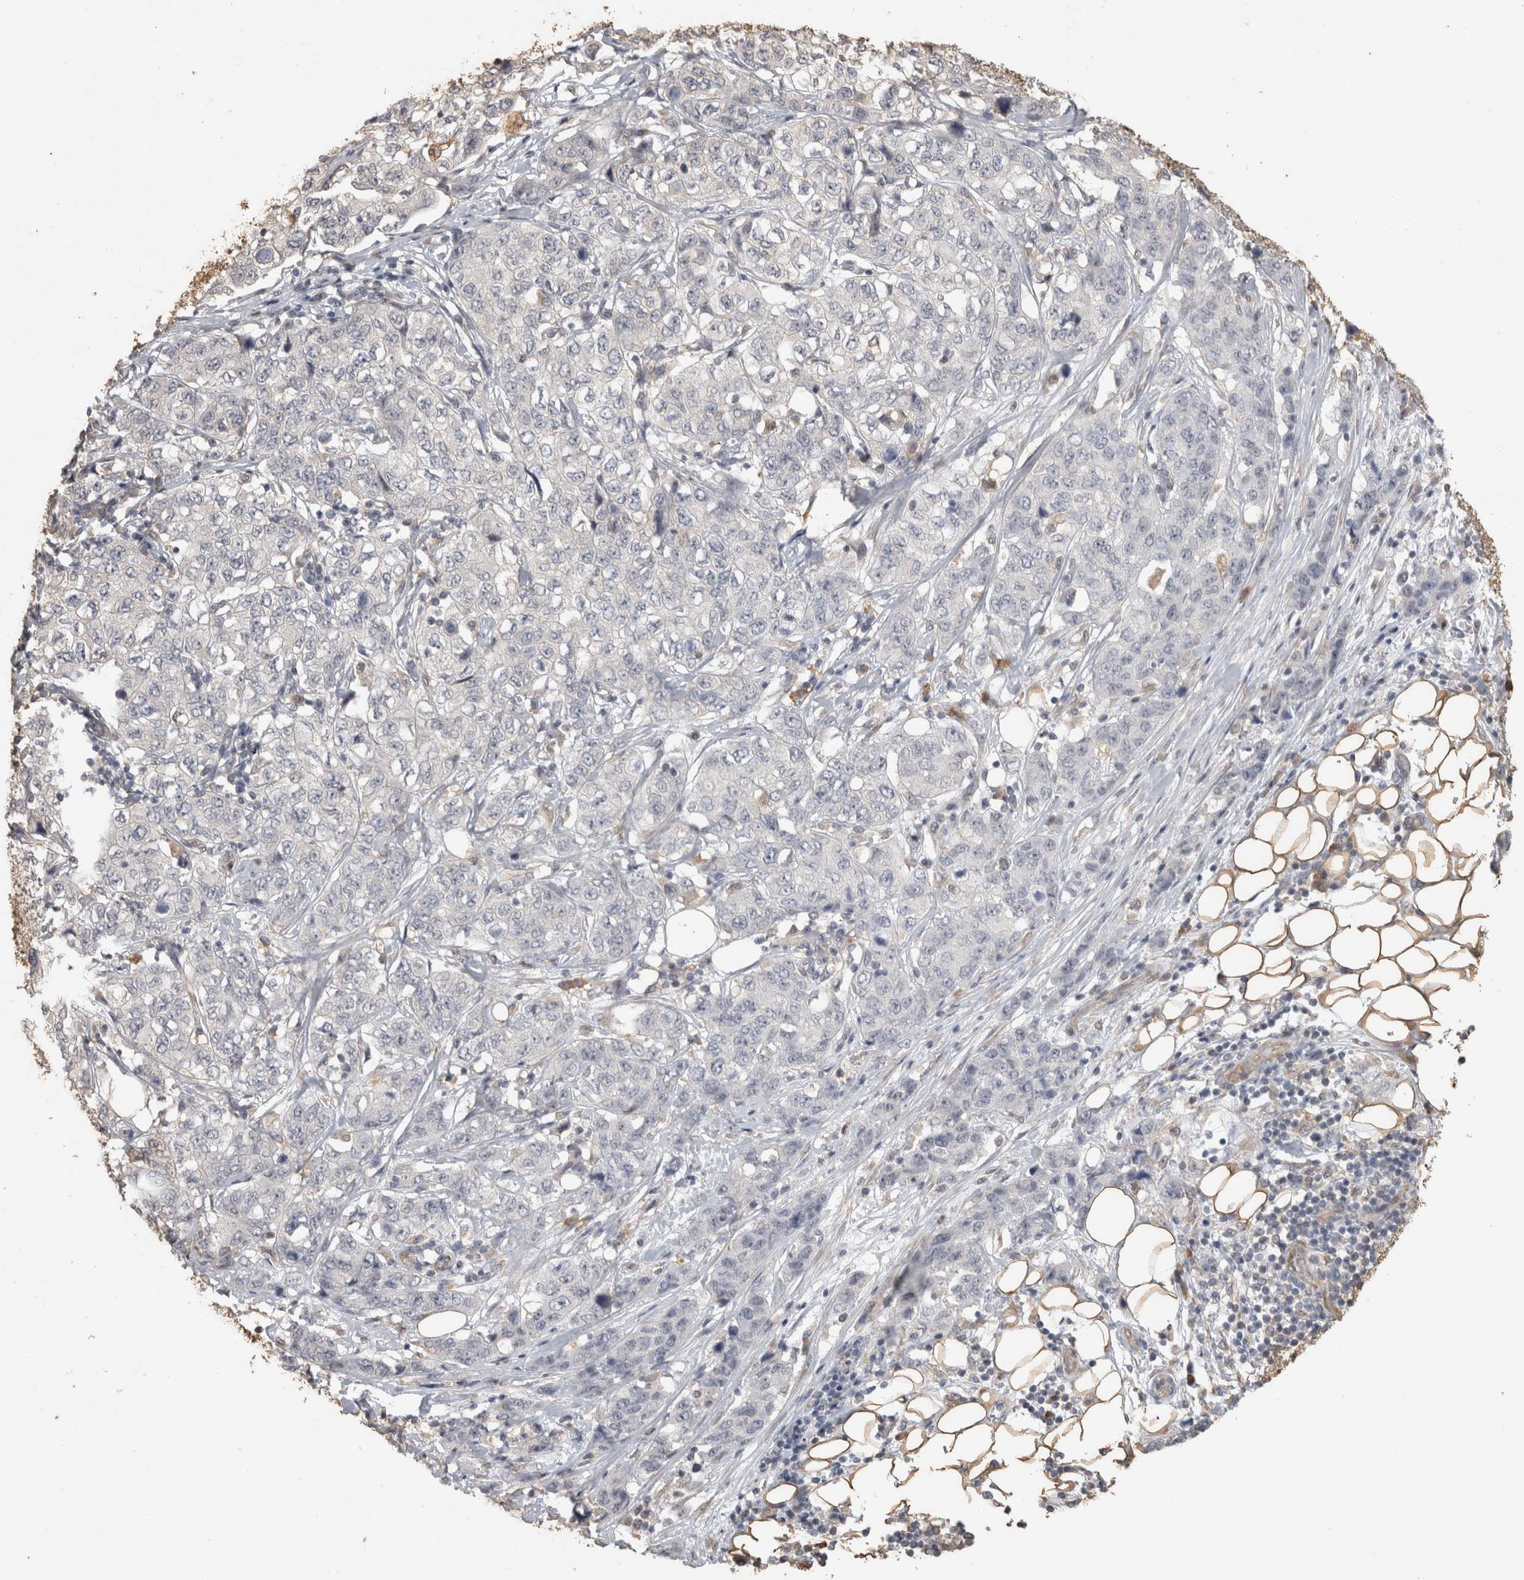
{"staining": {"intensity": "negative", "quantity": "none", "location": "none"}, "tissue": "stomach cancer", "cell_type": "Tumor cells", "image_type": "cancer", "snomed": [{"axis": "morphology", "description": "Adenocarcinoma, NOS"}, {"axis": "topography", "description": "Stomach"}], "caption": "Adenocarcinoma (stomach) was stained to show a protein in brown. There is no significant expression in tumor cells. Nuclei are stained in blue.", "gene": "REPS2", "patient": {"sex": "male", "age": 48}}